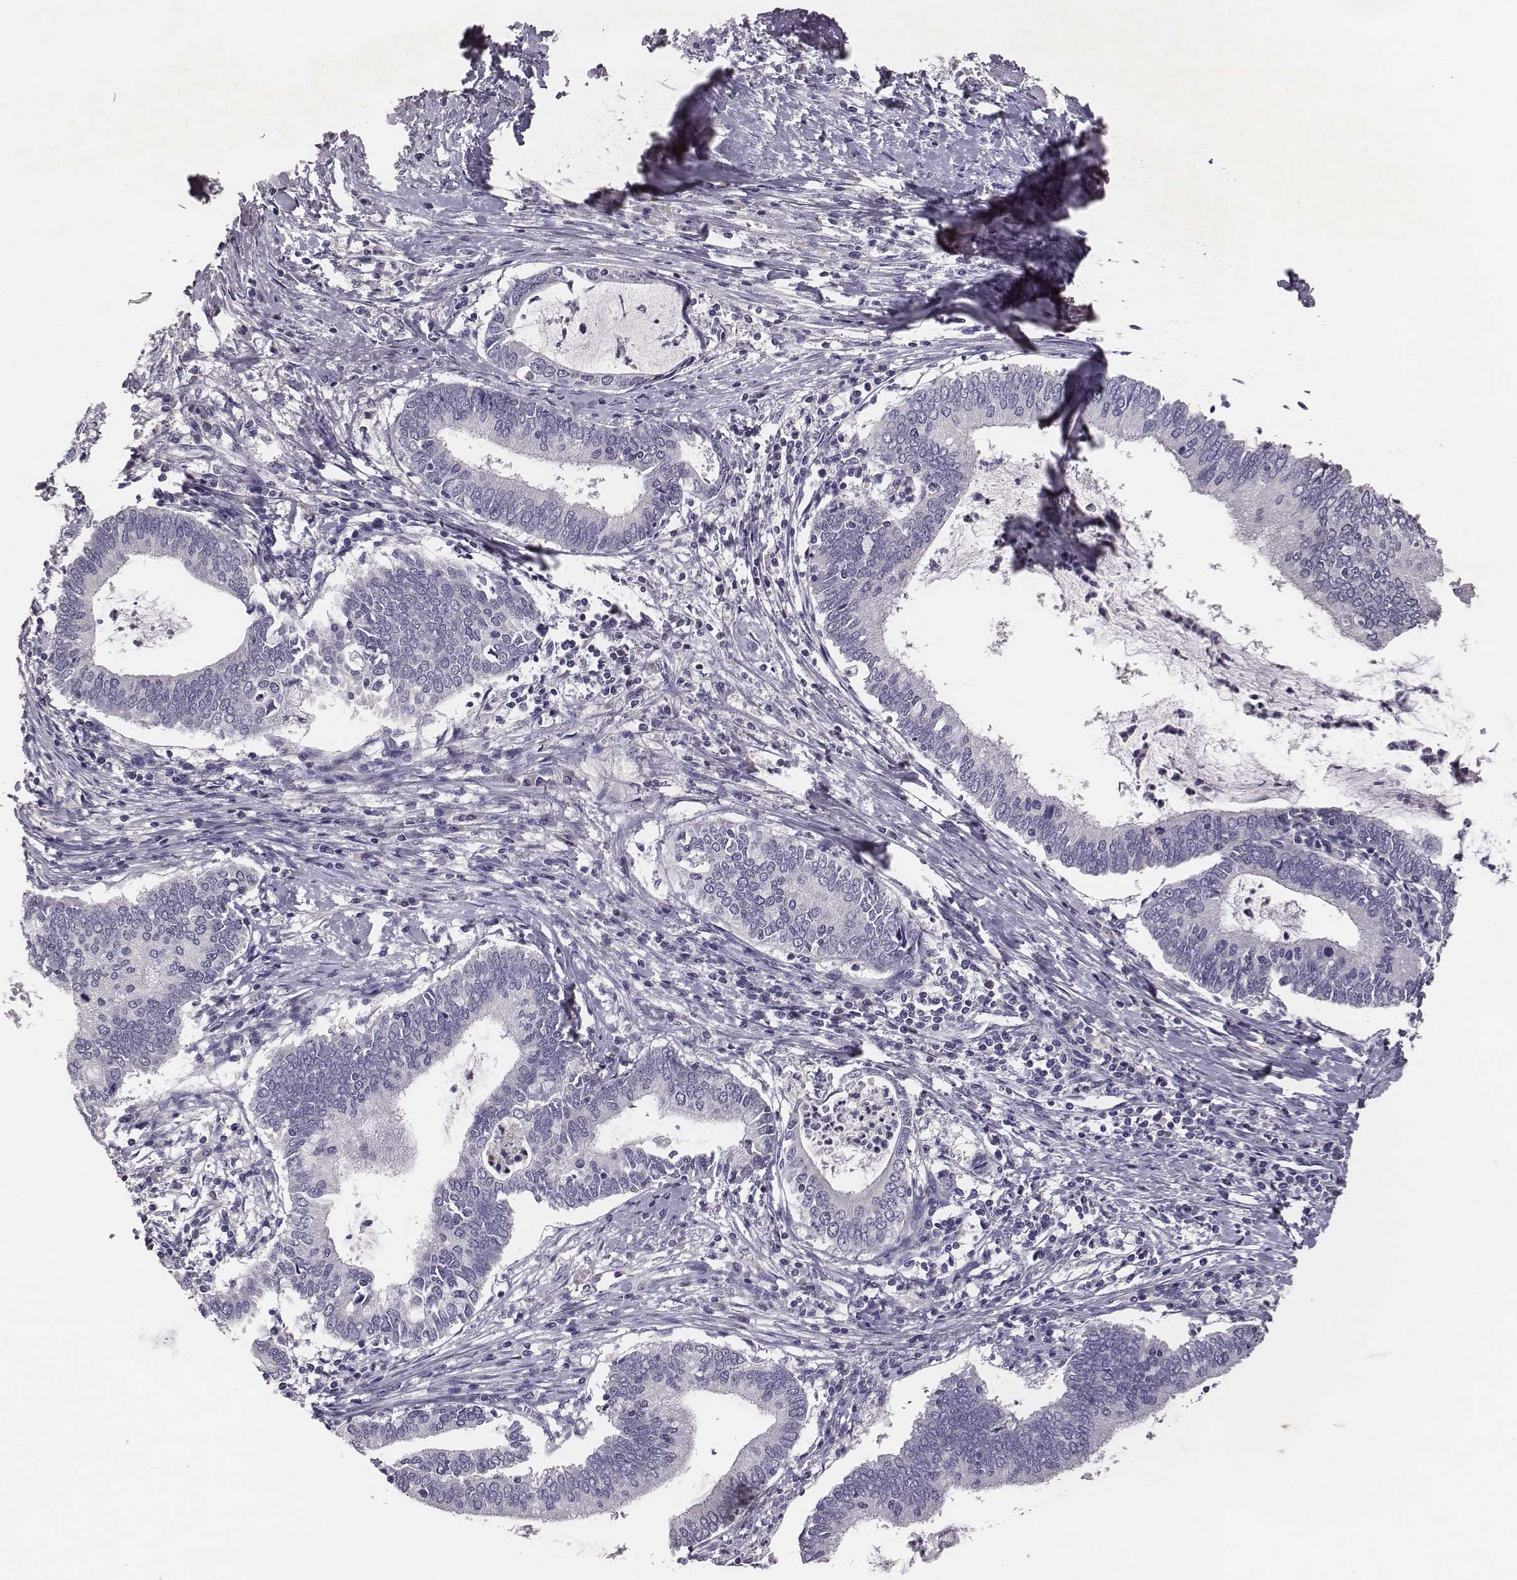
{"staining": {"intensity": "negative", "quantity": "none", "location": "none"}, "tissue": "cervical cancer", "cell_type": "Tumor cells", "image_type": "cancer", "snomed": [{"axis": "morphology", "description": "Adenocarcinoma, NOS"}, {"axis": "topography", "description": "Cervix"}], "caption": "The micrograph exhibits no staining of tumor cells in cervical cancer.", "gene": "EN1", "patient": {"sex": "female", "age": 42}}